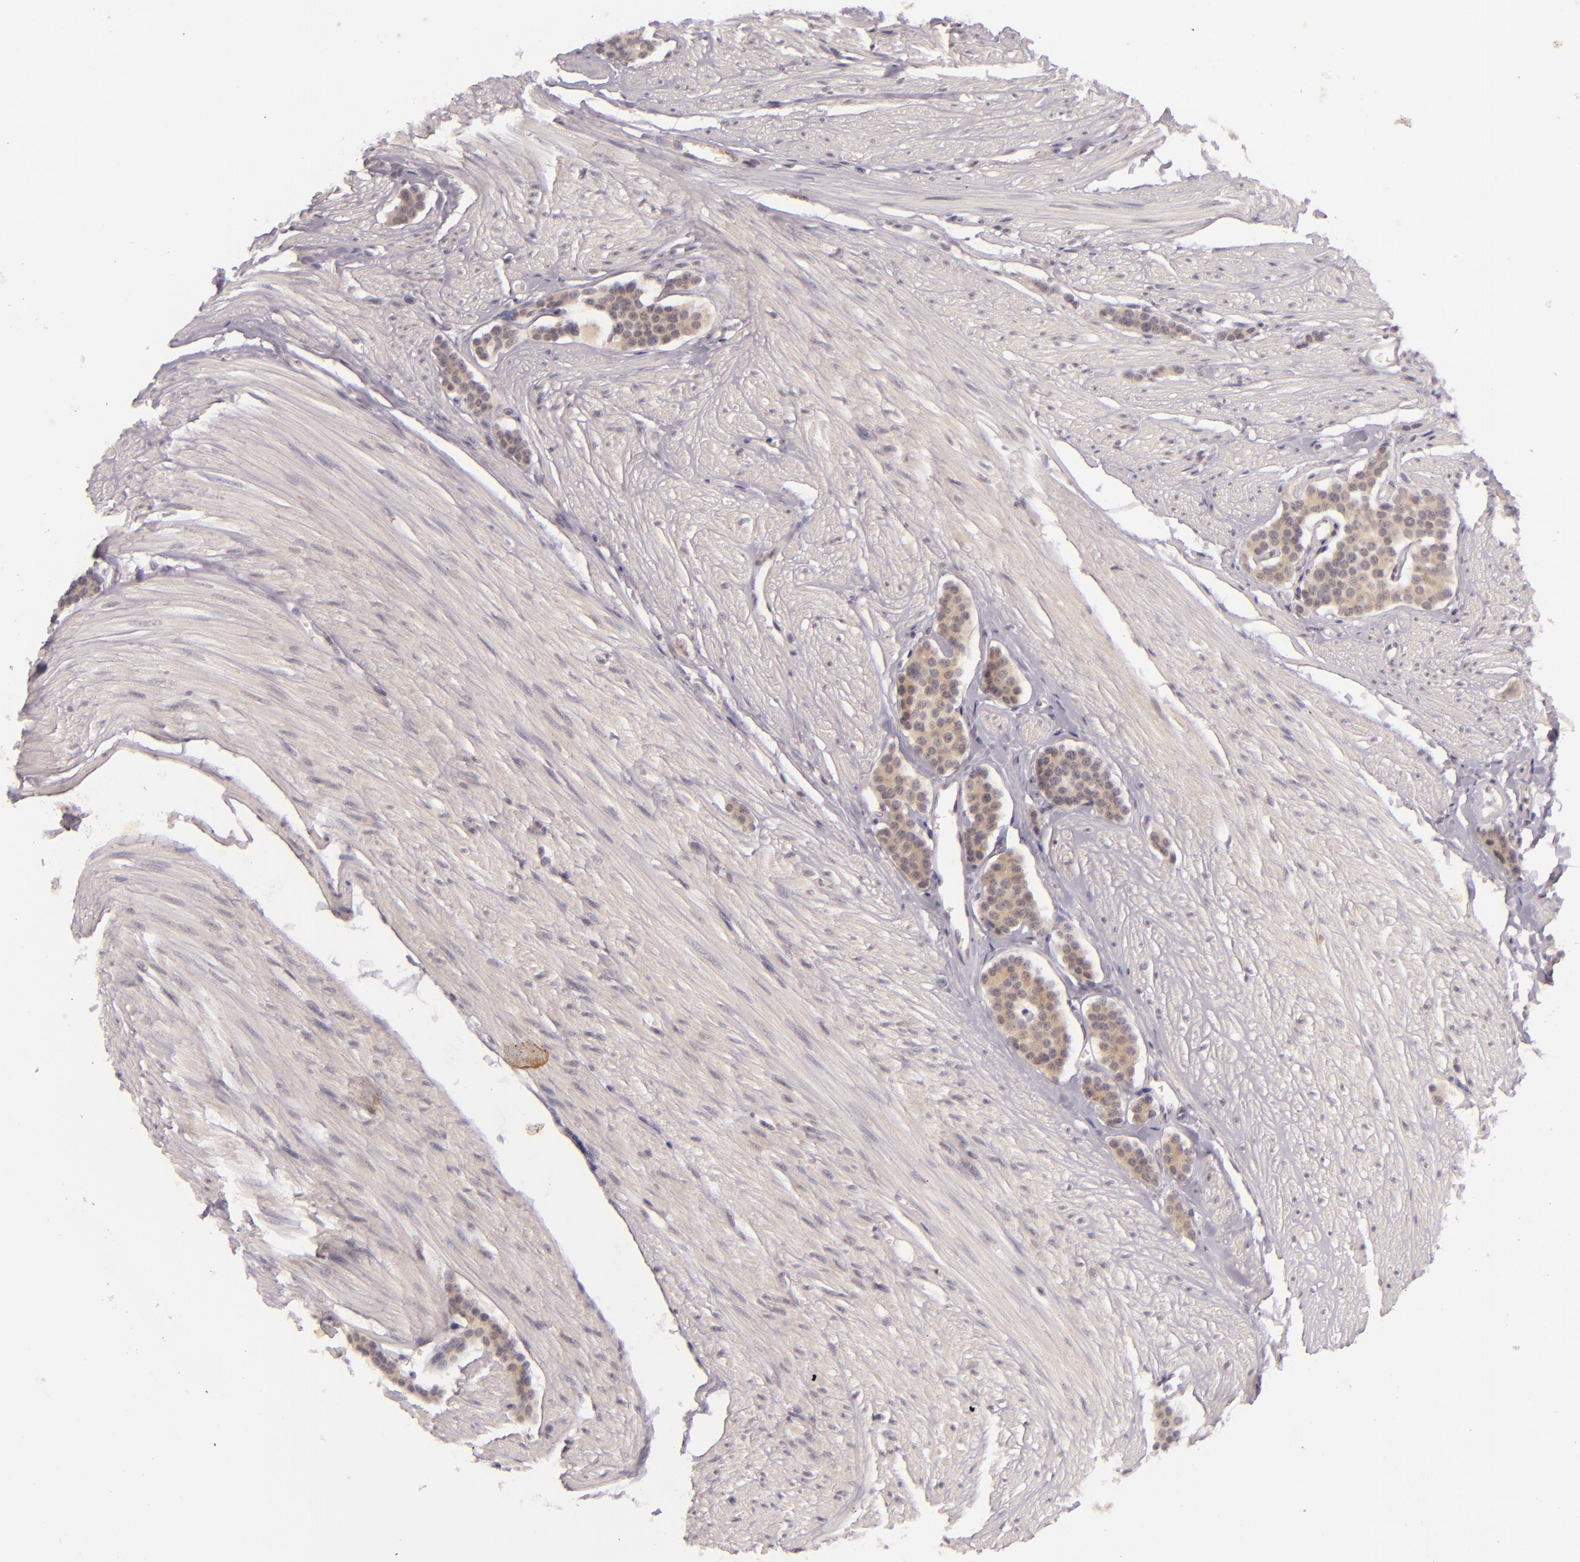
{"staining": {"intensity": "weak", "quantity": ">75%", "location": "cytoplasmic/membranous"}, "tissue": "carcinoid", "cell_type": "Tumor cells", "image_type": "cancer", "snomed": [{"axis": "morphology", "description": "Carcinoid, malignant, NOS"}, {"axis": "topography", "description": "Small intestine"}], "caption": "Protein expression by immunohistochemistry (IHC) demonstrates weak cytoplasmic/membranous staining in about >75% of tumor cells in malignant carcinoid.", "gene": "CASP8", "patient": {"sex": "male", "age": 60}}